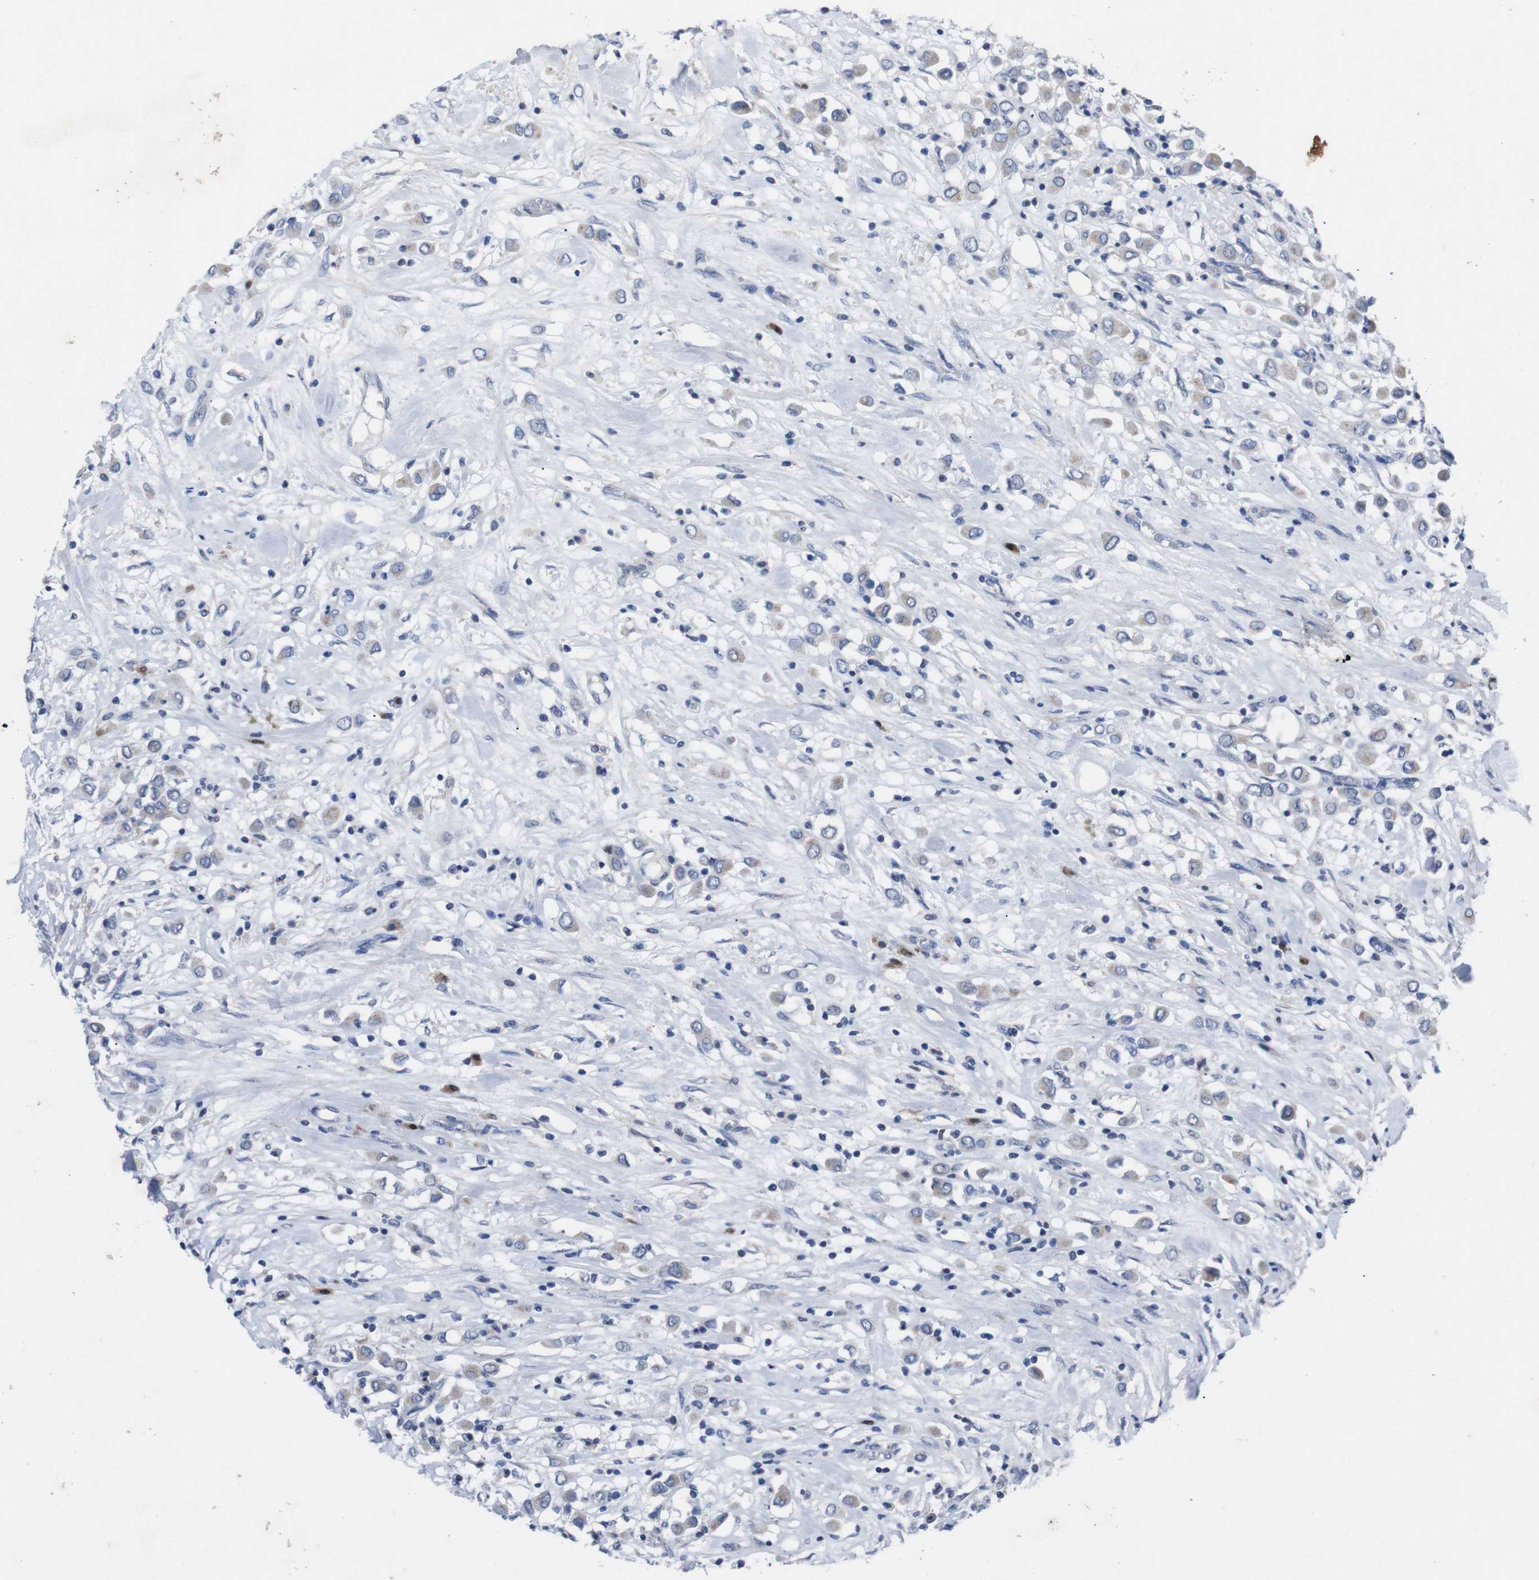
{"staining": {"intensity": "weak", "quantity": "25%-75%", "location": "cytoplasmic/membranous"}, "tissue": "breast cancer", "cell_type": "Tumor cells", "image_type": "cancer", "snomed": [{"axis": "morphology", "description": "Duct carcinoma"}, {"axis": "topography", "description": "Breast"}], "caption": "A high-resolution histopathology image shows immunohistochemistry (IHC) staining of invasive ductal carcinoma (breast), which shows weak cytoplasmic/membranous staining in approximately 25%-75% of tumor cells.", "gene": "IRF4", "patient": {"sex": "female", "age": 61}}